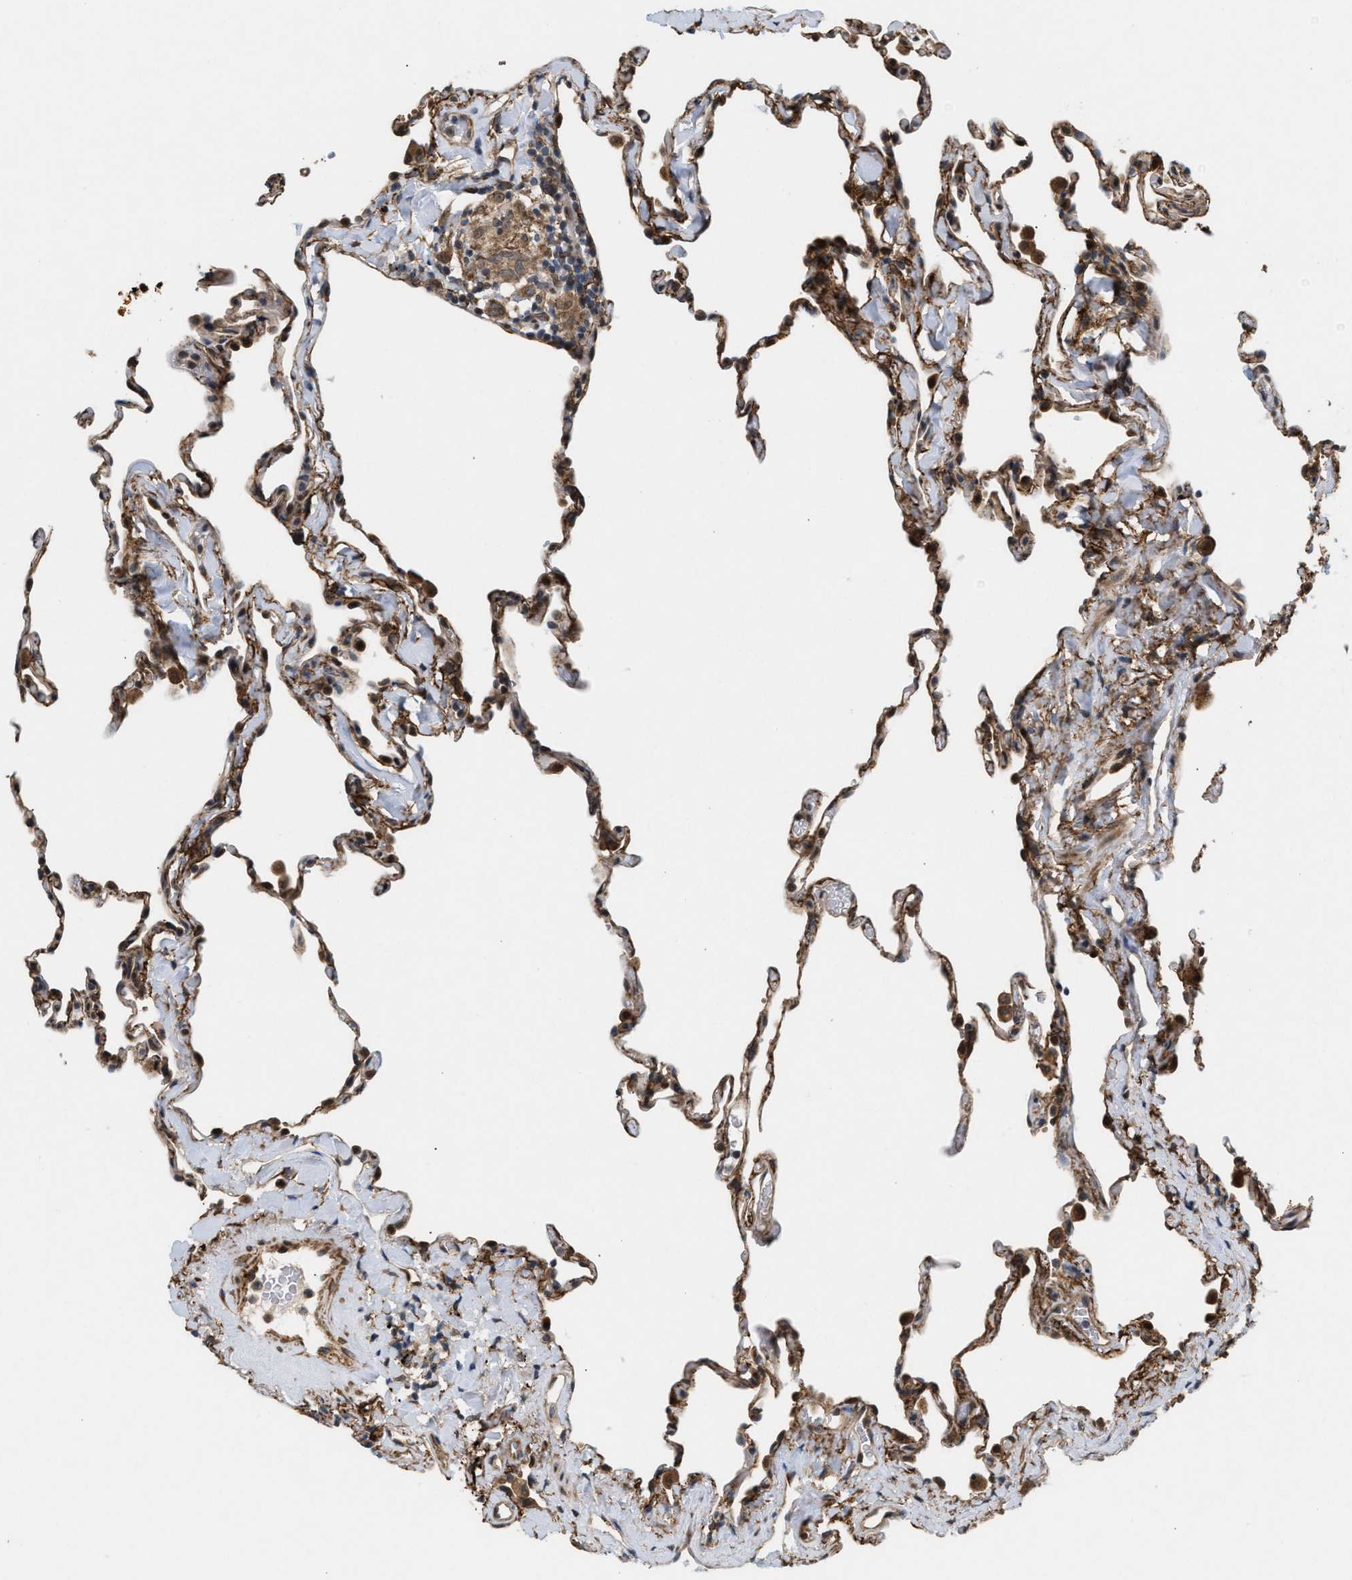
{"staining": {"intensity": "moderate", "quantity": "25%-75%", "location": "cytoplasmic/membranous"}, "tissue": "lung", "cell_type": "Alveolar cells", "image_type": "normal", "snomed": [{"axis": "morphology", "description": "Normal tissue, NOS"}, {"axis": "topography", "description": "Lung"}], "caption": "Immunohistochemical staining of normal lung shows medium levels of moderate cytoplasmic/membranous positivity in about 25%-75% of alveolar cells.", "gene": "MFSD6", "patient": {"sex": "male", "age": 59}}